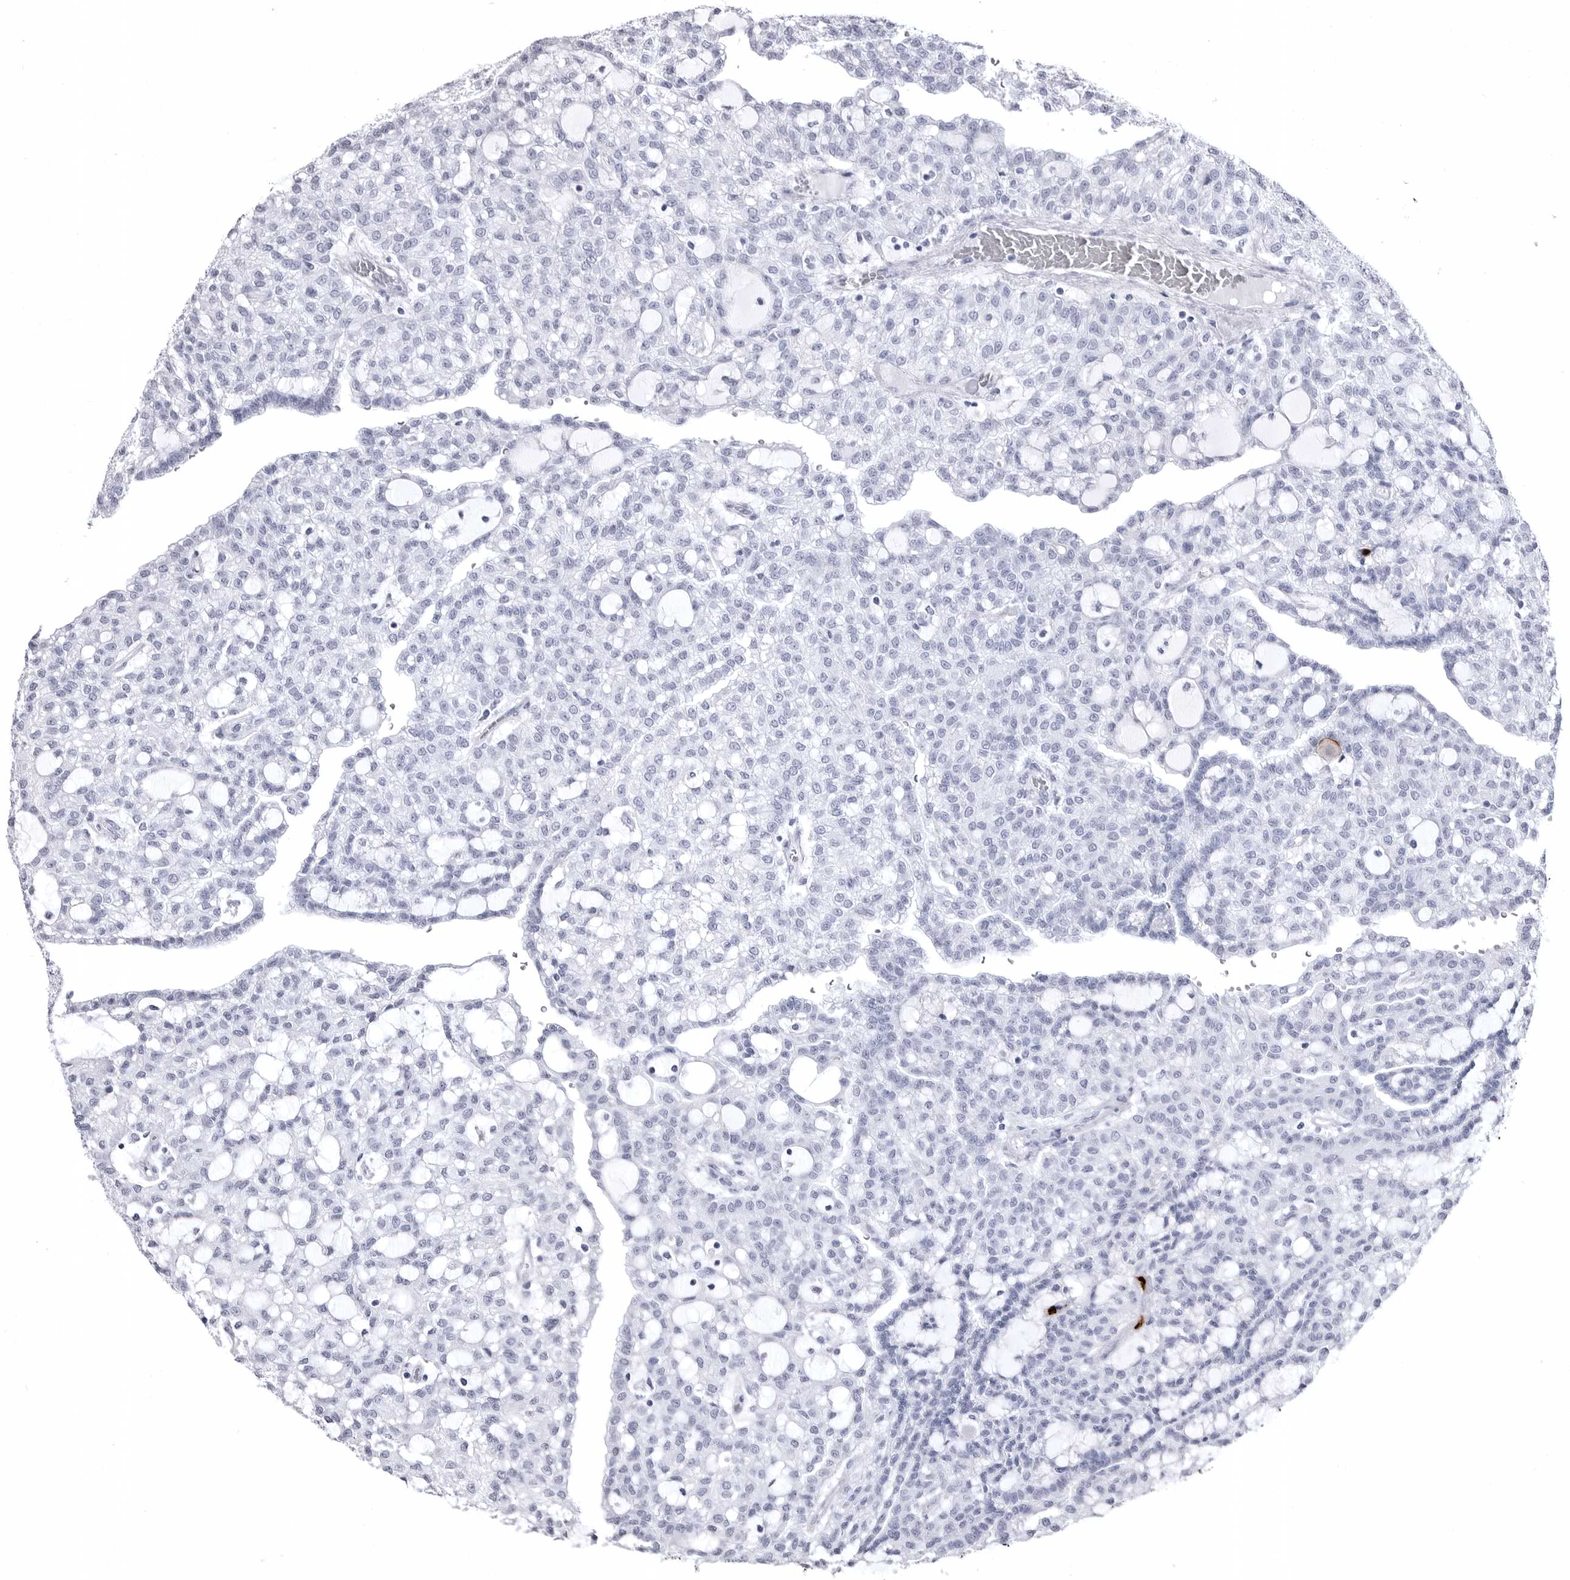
{"staining": {"intensity": "negative", "quantity": "none", "location": "none"}, "tissue": "renal cancer", "cell_type": "Tumor cells", "image_type": "cancer", "snomed": [{"axis": "morphology", "description": "Adenocarcinoma, NOS"}, {"axis": "topography", "description": "Kidney"}], "caption": "Photomicrograph shows no protein expression in tumor cells of renal adenocarcinoma tissue. Brightfield microscopy of immunohistochemistry stained with DAB (brown) and hematoxylin (blue), captured at high magnification.", "gene": "COL26A1", "patient": {"sex": "male", "age": 63}}